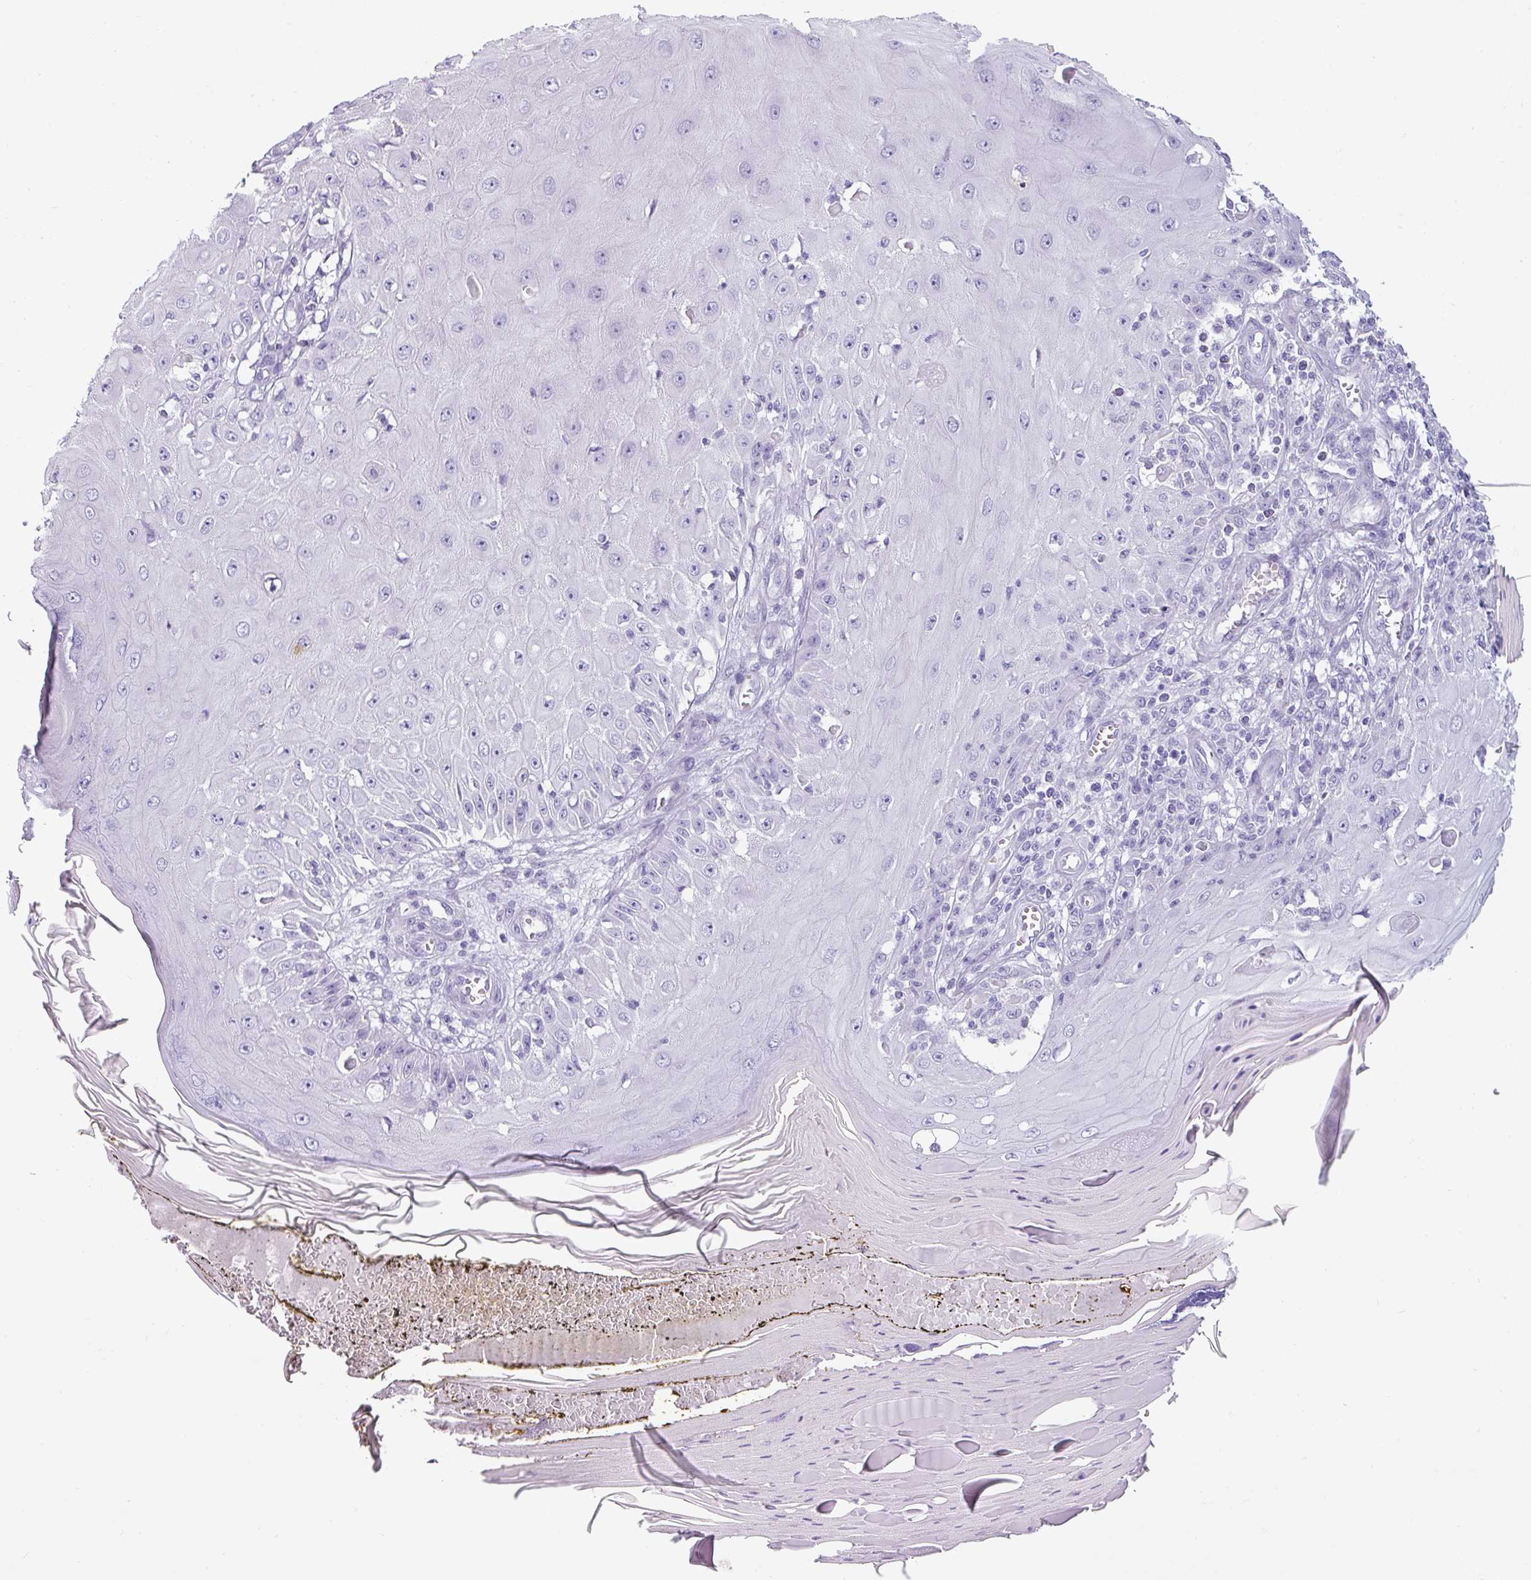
{"staining": {"intensity": "negative", "quantity": "none", "location": "none"}, "tissue": "skin cancer", "cell_type": "Tumor cells", "image_type": "cancer", "snomed": [{"axis": "morphology", "description": "Squamous cell carcinoma, NOS"}, {"axis": "topography", "description": "Skin"}], "caption": "Skin cancer (squamous cell carcinoma) was stained to show a protein in brown. There is no significant expression in tumor cells. Brightfield microscopy of immunohistochemistry (IHC) stained with DAB (3,3'-diaminobenzidine) (brown) and hematoxylin (blue), captured at high magnification.", "gene": "VCY1B", "patient": {"sex": "female", "age": 73}}